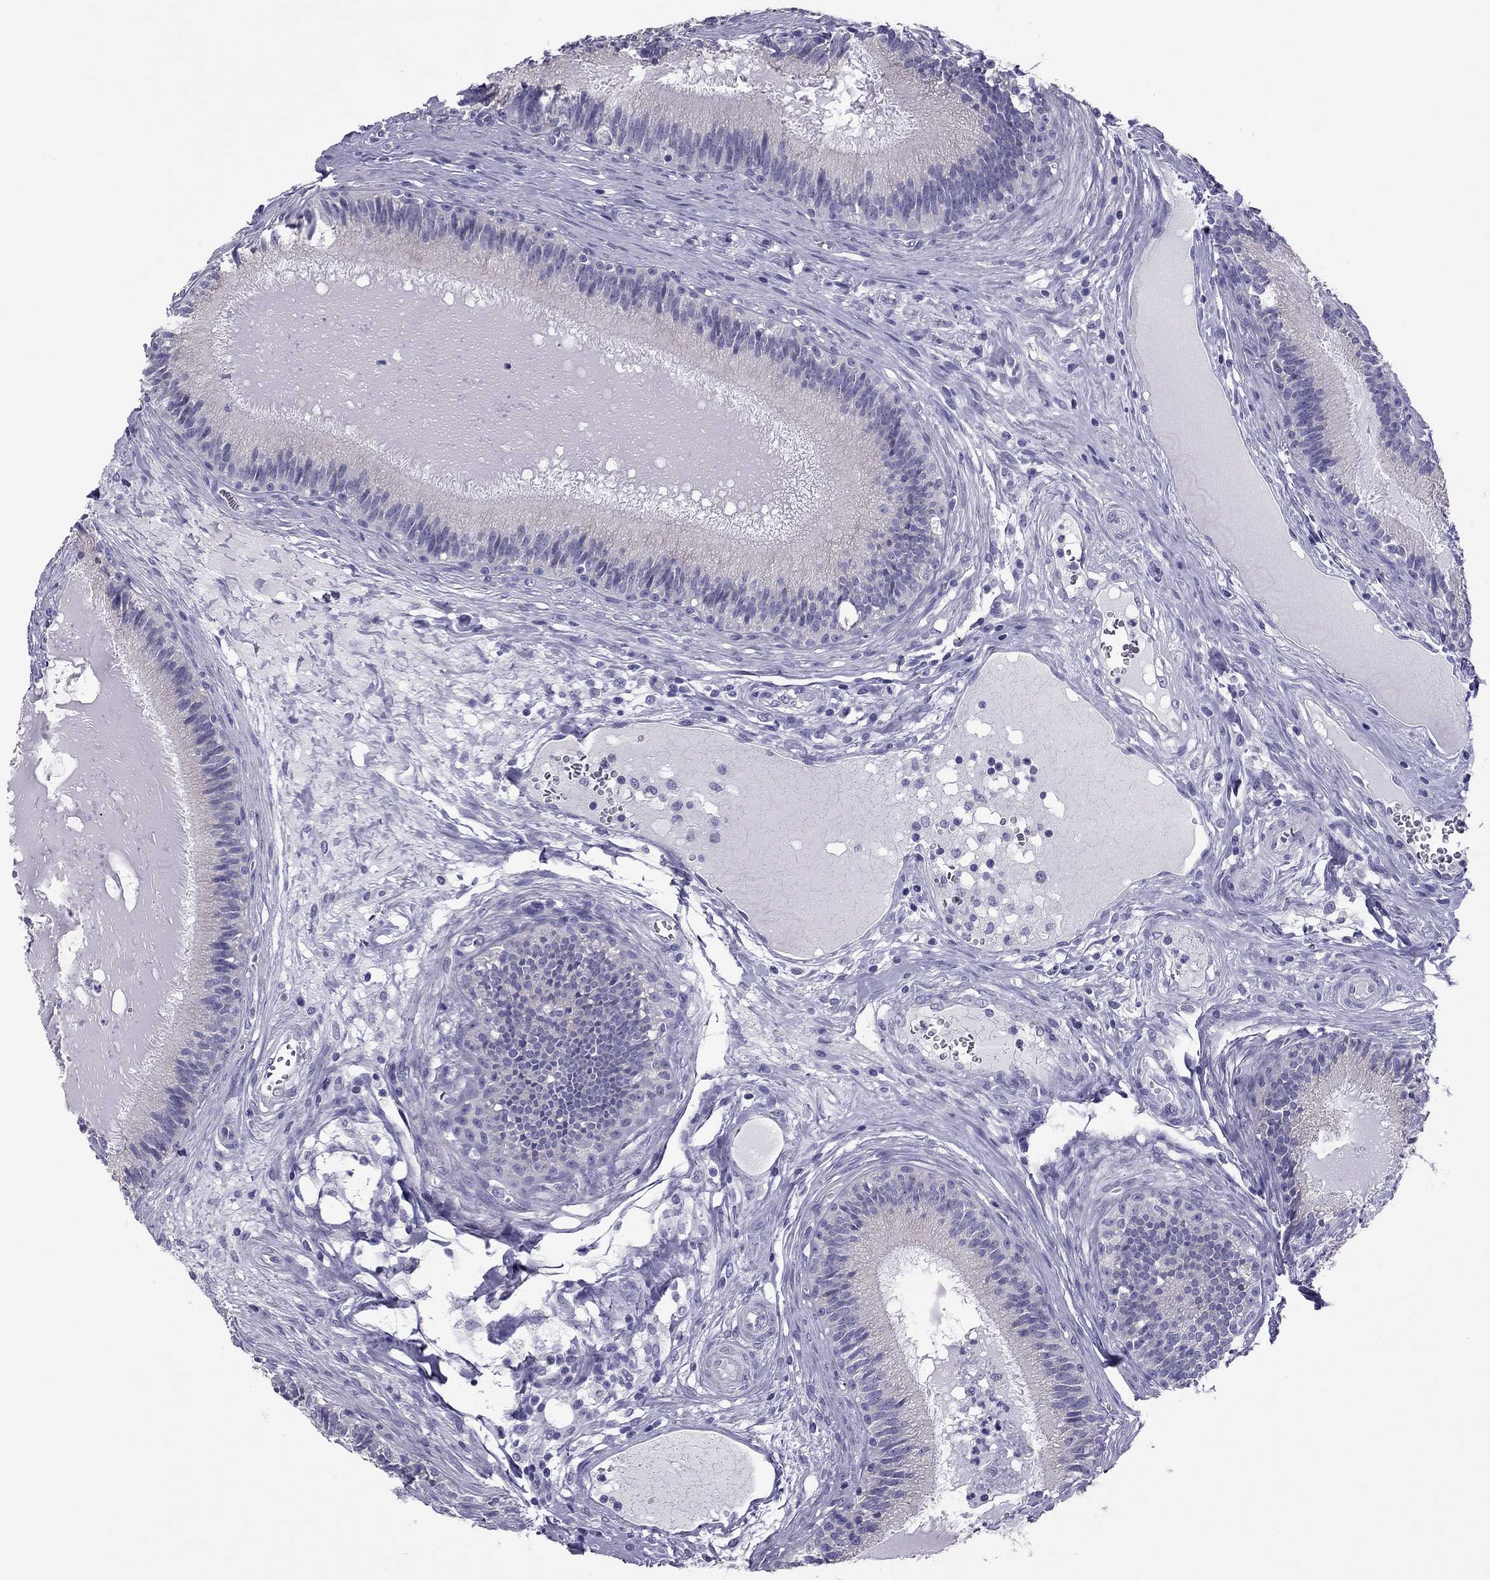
{"staining": {"intensity": "negative", "quantity": "none", "location": "none"}, "tissue": "epididymis", "cell_type": "Glandular cells", "image_type": "normal", "snomed": [{"axis": "morphology", "description": "Normal tissue, NOS"}, {"axis": "topography", "description": "Epididymis"}], "caption": "Protein analysis of normal epididymis exhibits no significant positivity in glandular cells.", "gene": "PDE6A", "patient": {"sex": "male", "age": 27}}